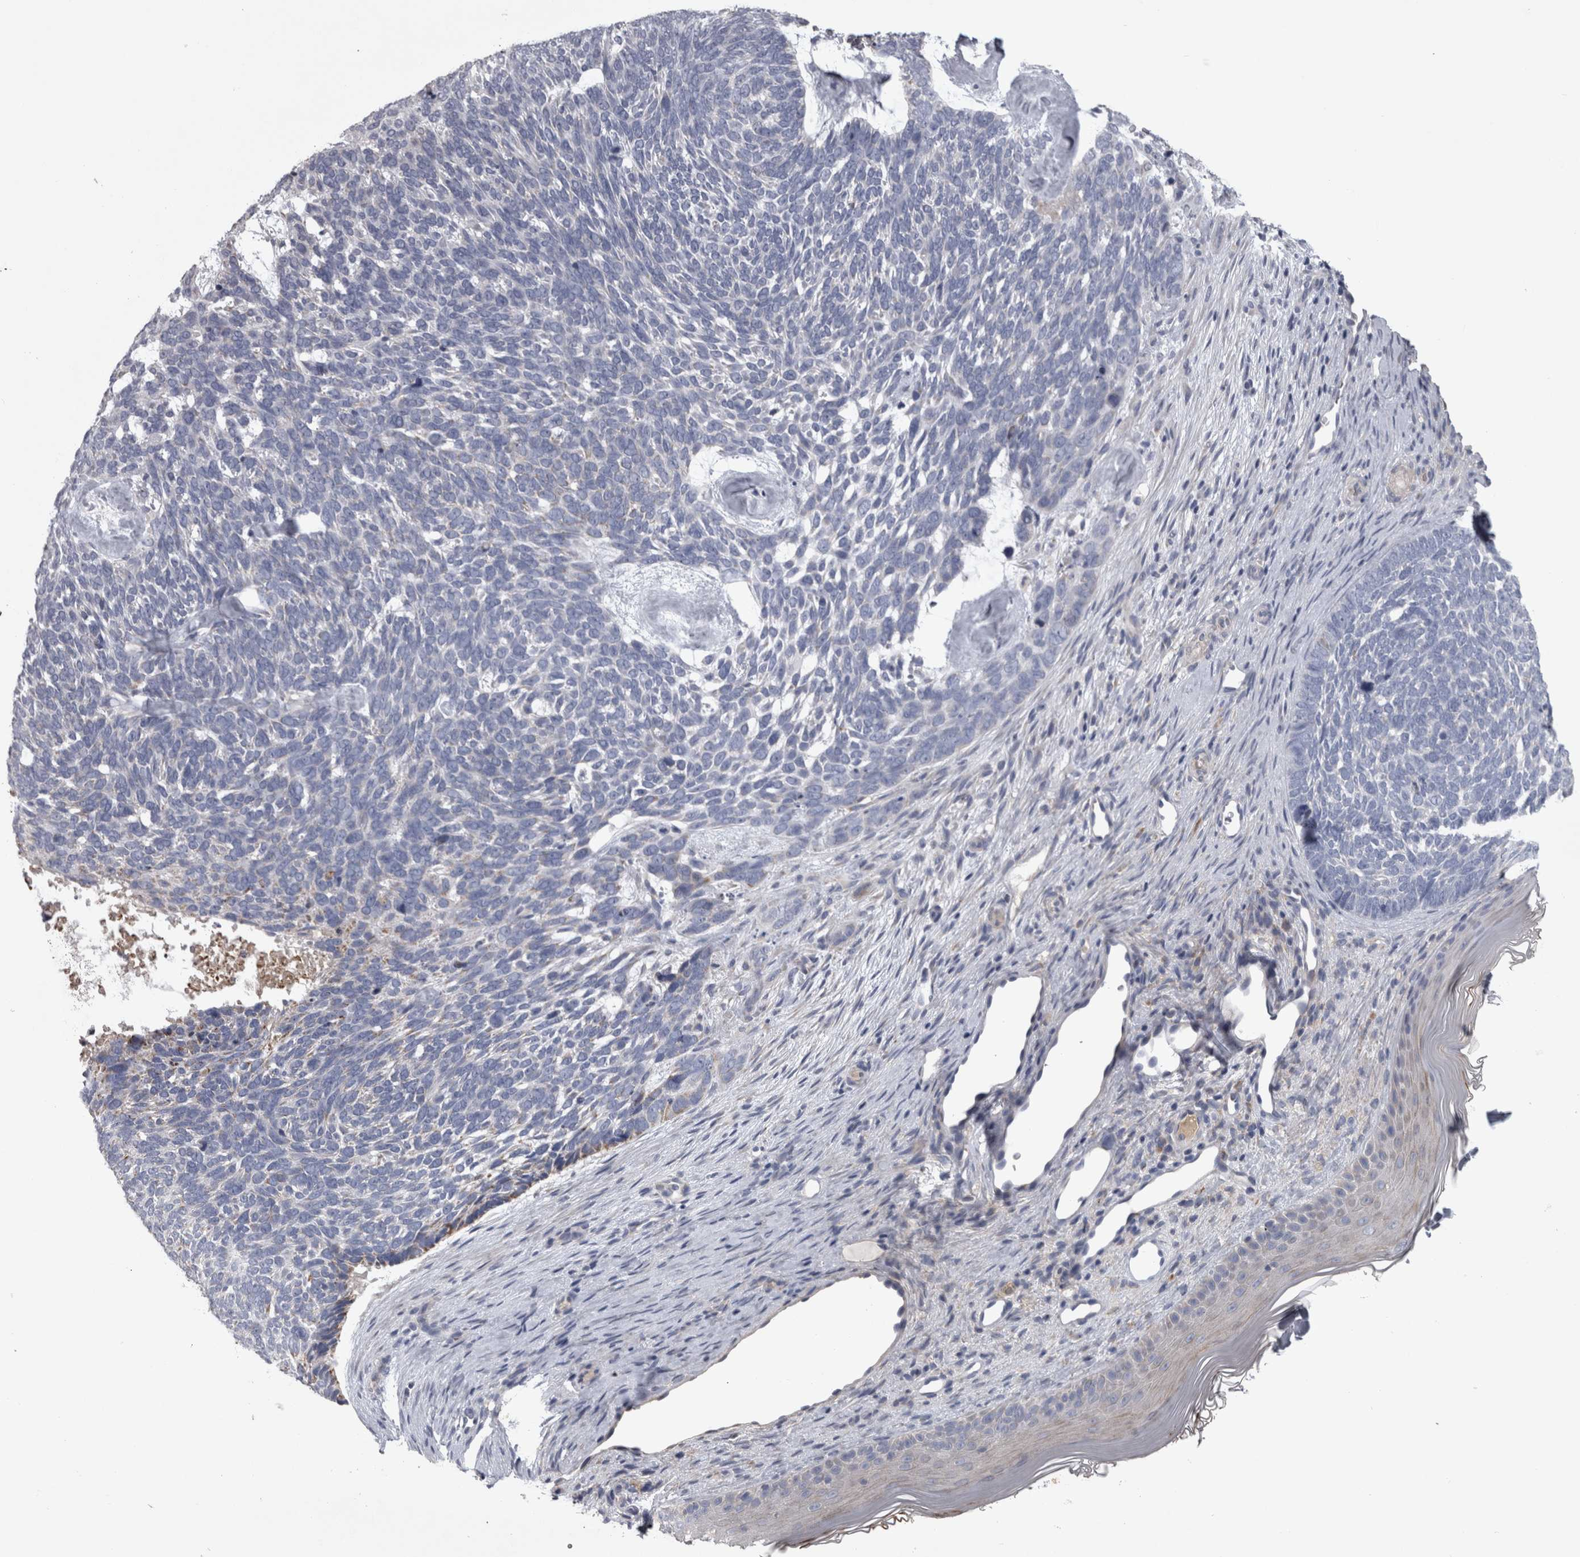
{"staining": {"intensity": "negative", "quantity": "none", "location": "none"}, "tissue": "skin cancer", "cell_type": "Tumor cells", "image_type": "cancer", "snomed": [{"axis": "morphology", "description": "Basal cell carcinoma"}, {"axis": "topography", "description": "Skin"}], "caption": "Micrograph shows no protein positivity in tumor cells of skin cancer tissue. The staining is performed using DAB brown chromogen with nuclei counter-stained in using hematoxylin.", "gene": "DBT", "patient": {"sex": "female", "age": 85}}